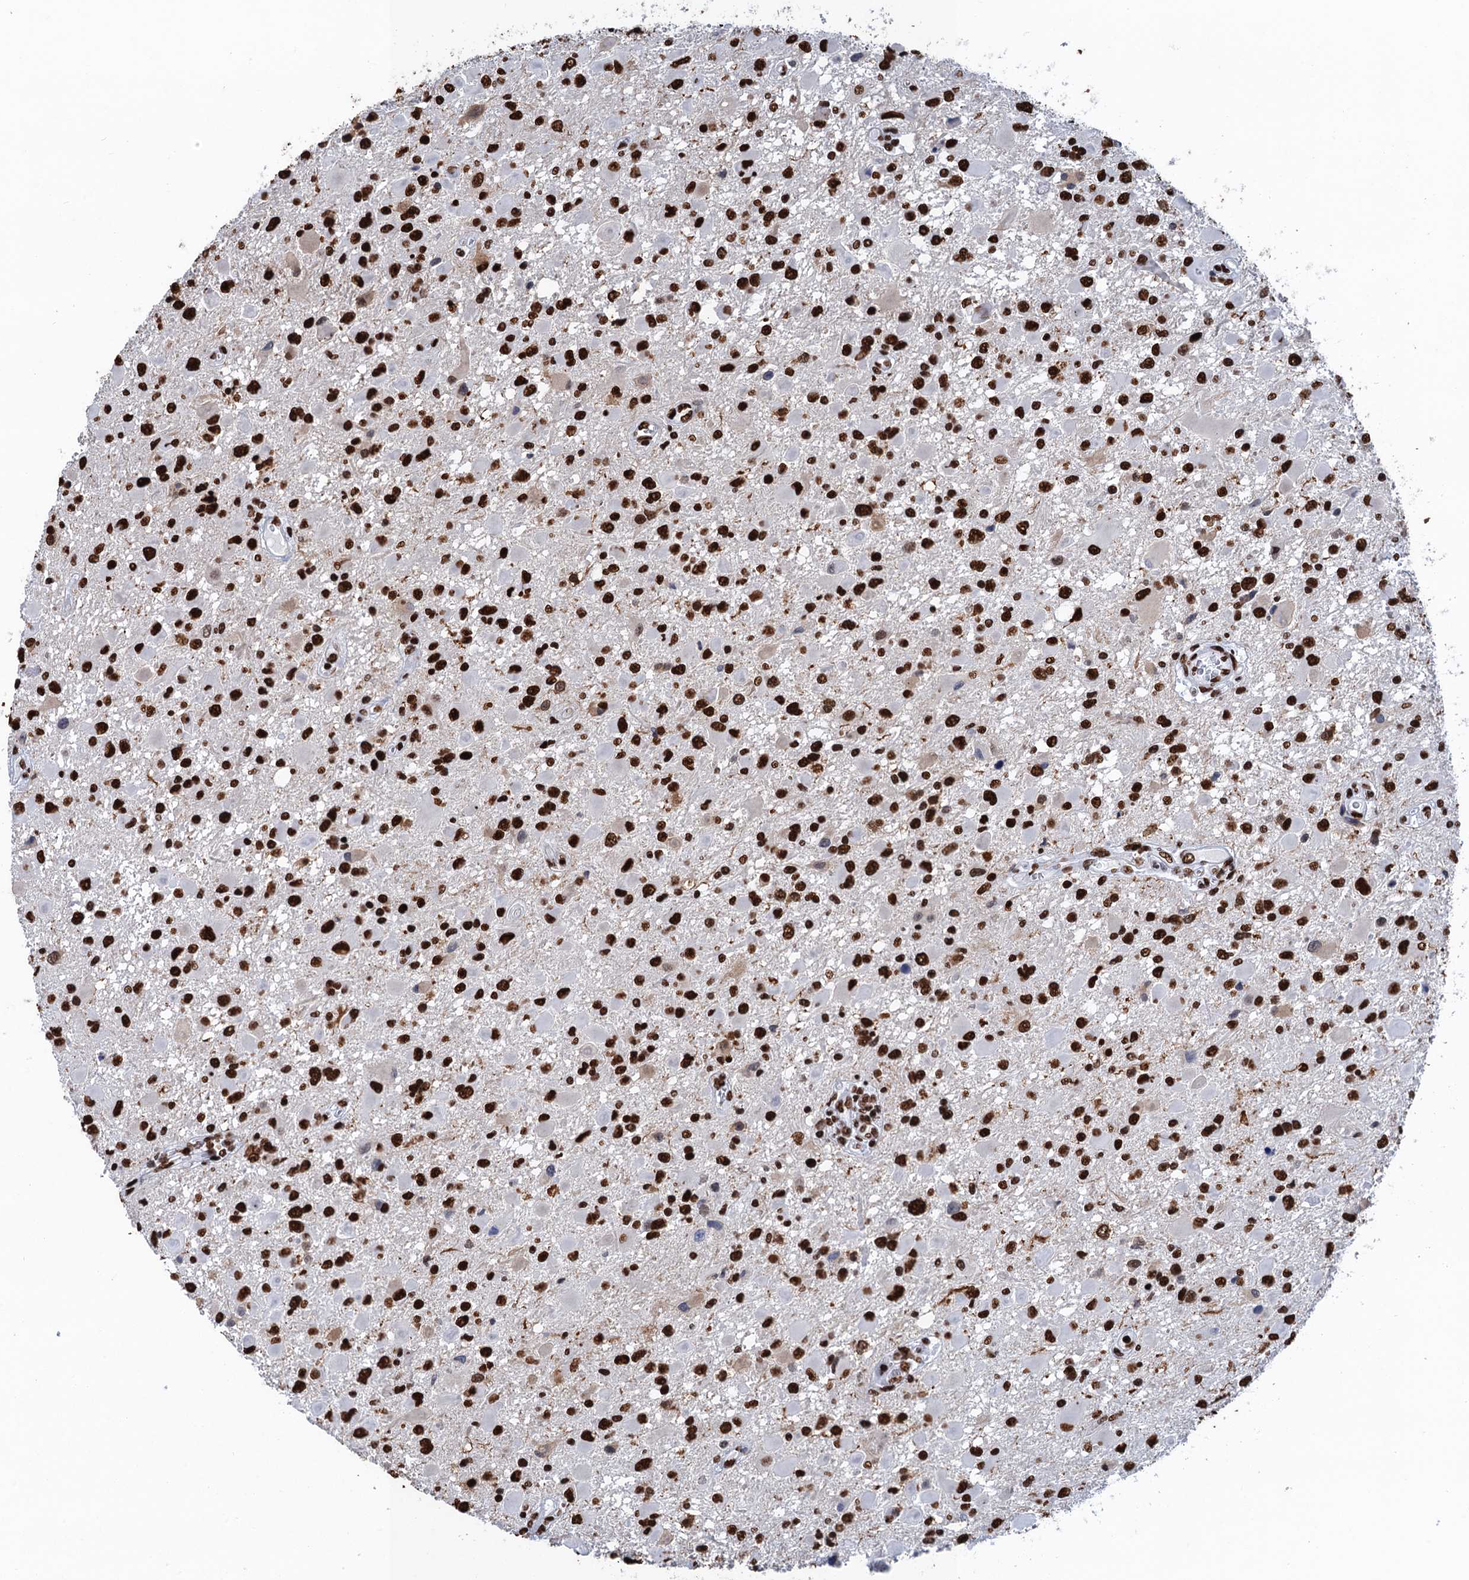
{"staining": {"intensity": "strong", "quantity": ">75%", "location": "nuclear"}, "tissue": "glioma", "cell_type": "Tumor cells", "image_type": "cancer", "snomed": [{"axis": "morphology", "description": "Glioma, malignant, High grade"}, {"axis": "topography", "description": "Brain"}], "caption": "A high-resolution image shows IHC staining of glioma, which exhibits strong nuclear staining in approximately >75% of tumor cells. (Stains: DAB (3,3'-diaminobenzidine) in brown, nuclei in blue, Microscopy: brightfield microscopy at high magnification).", "gene": "UBA2", "patient": {"sex": "male", "age": 53}}